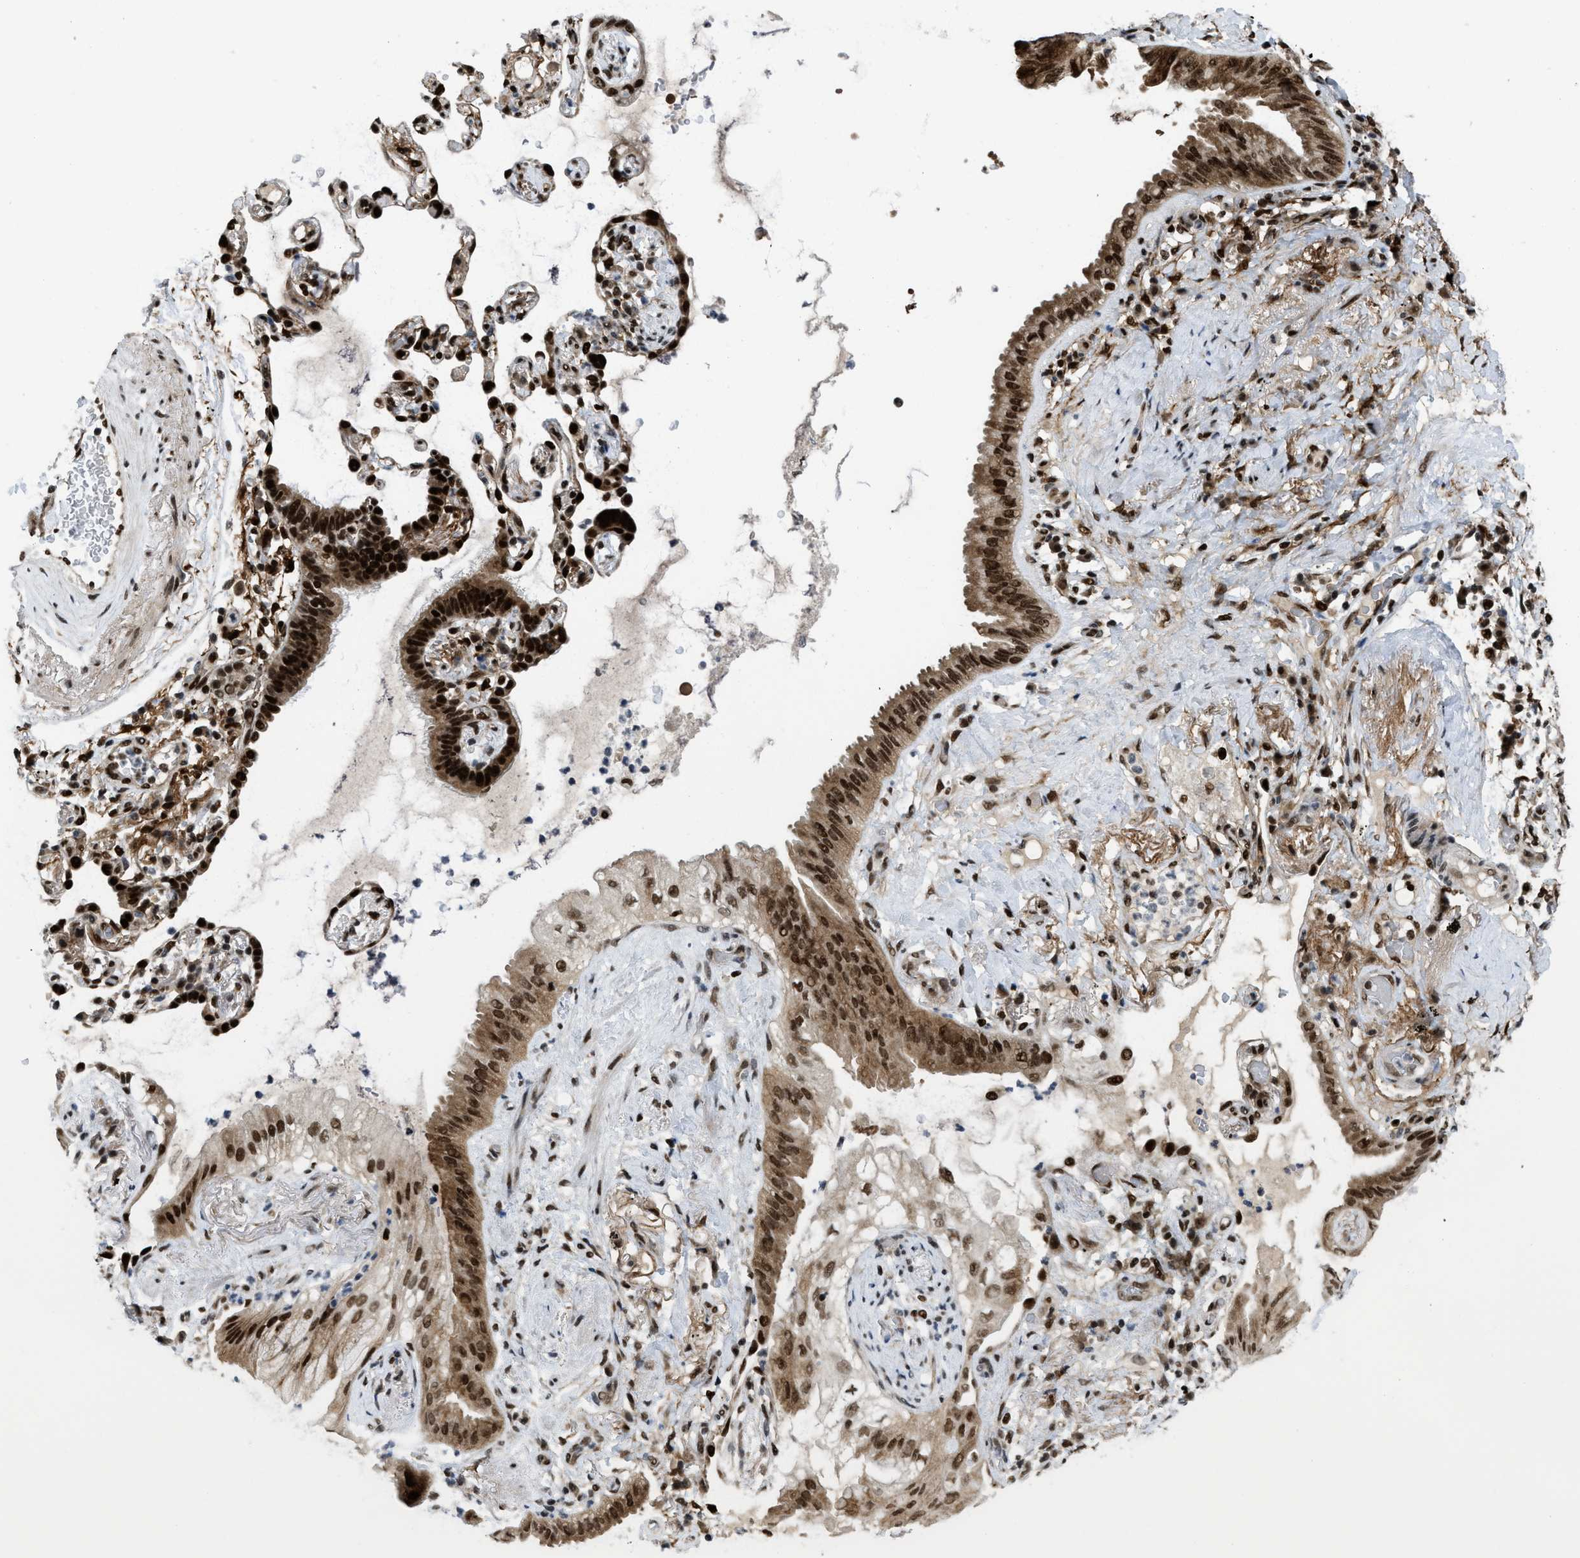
{"staining": {"intensity": "moderate", "quantity": ">75%", "location": "nuclear"}, "tissue": "lung cancer", "cell_type": "Tumor cells", "image_type": "cancer", "snomed": [{"axis": "morphology", "description": "Normal tissue, NOS"}, {"axis": "morphology", "description": "Adenocarcinoma, NOS"}, {"axis": "topography", "description": "Bronchus"}, {"axis": "topography", "description": "Lung"}], "caption": "Human lung adenocarcinoma stained for a protein (brown) demonstrates moderate nuclear positive expression in about >75% of tumor cells.", "gene": "RFX5", "patient": {"sex": "female", "age": 70}}